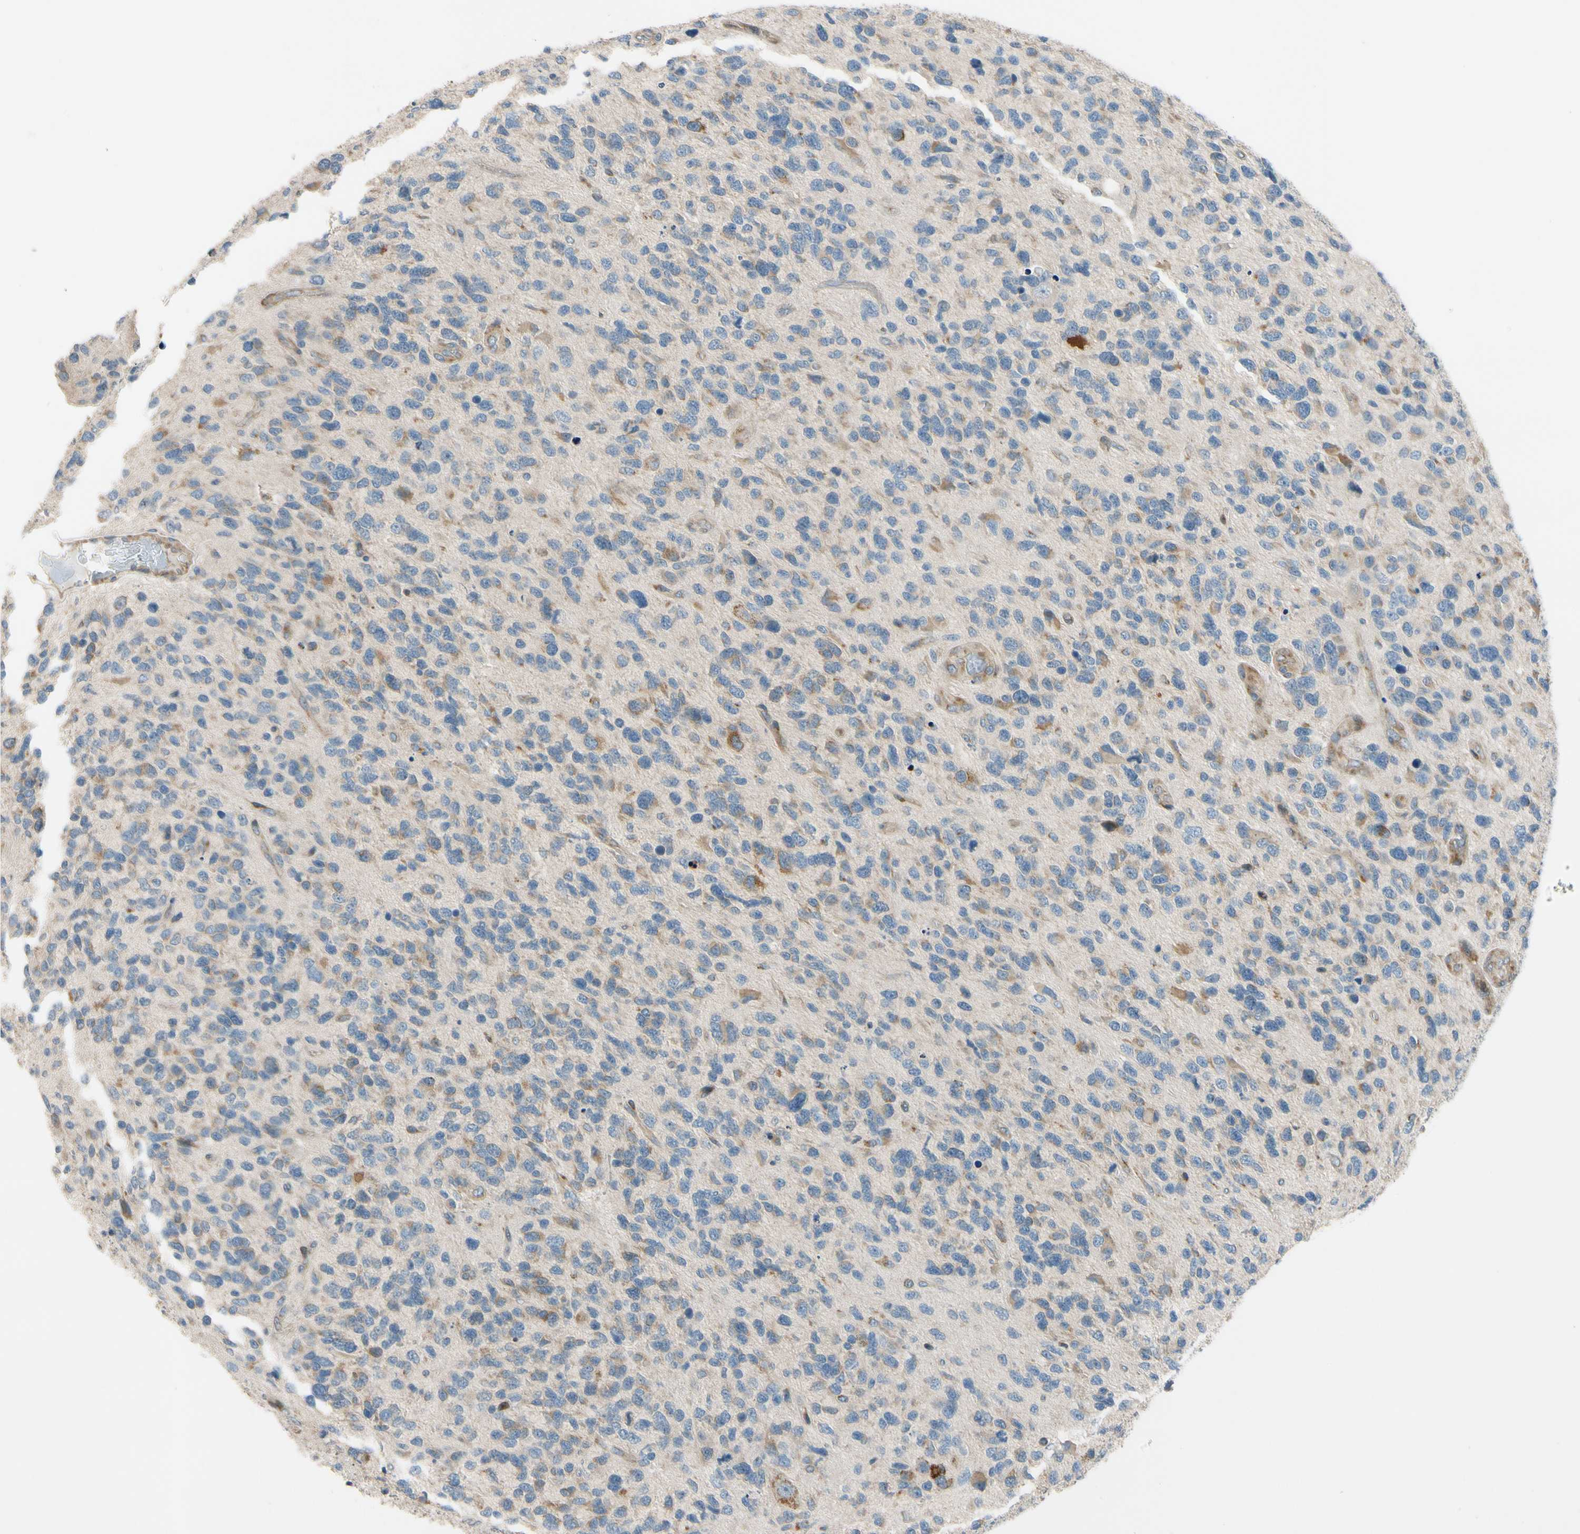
{"staining": {"intensity": "weak", "quantity": ">75%", "location": "cytoplasmic/membranous"}, "tissue": "glioma", "cell_type": "Tumor cells", "image_type": "cancer", "snomed": [{"axis": "morphology", "description": "Glioma, malignant, High grade"}, {"axis": "topography", "description": "Brain"}], "caption": "IHC (DAB) staining of human malignant glioma (high-grade) shows weak cytoplasmic/membranous protein positivity in about >75% of tumor cells.", "gene": "MST1R", "patient": {"sex": "female", "age": 58}}